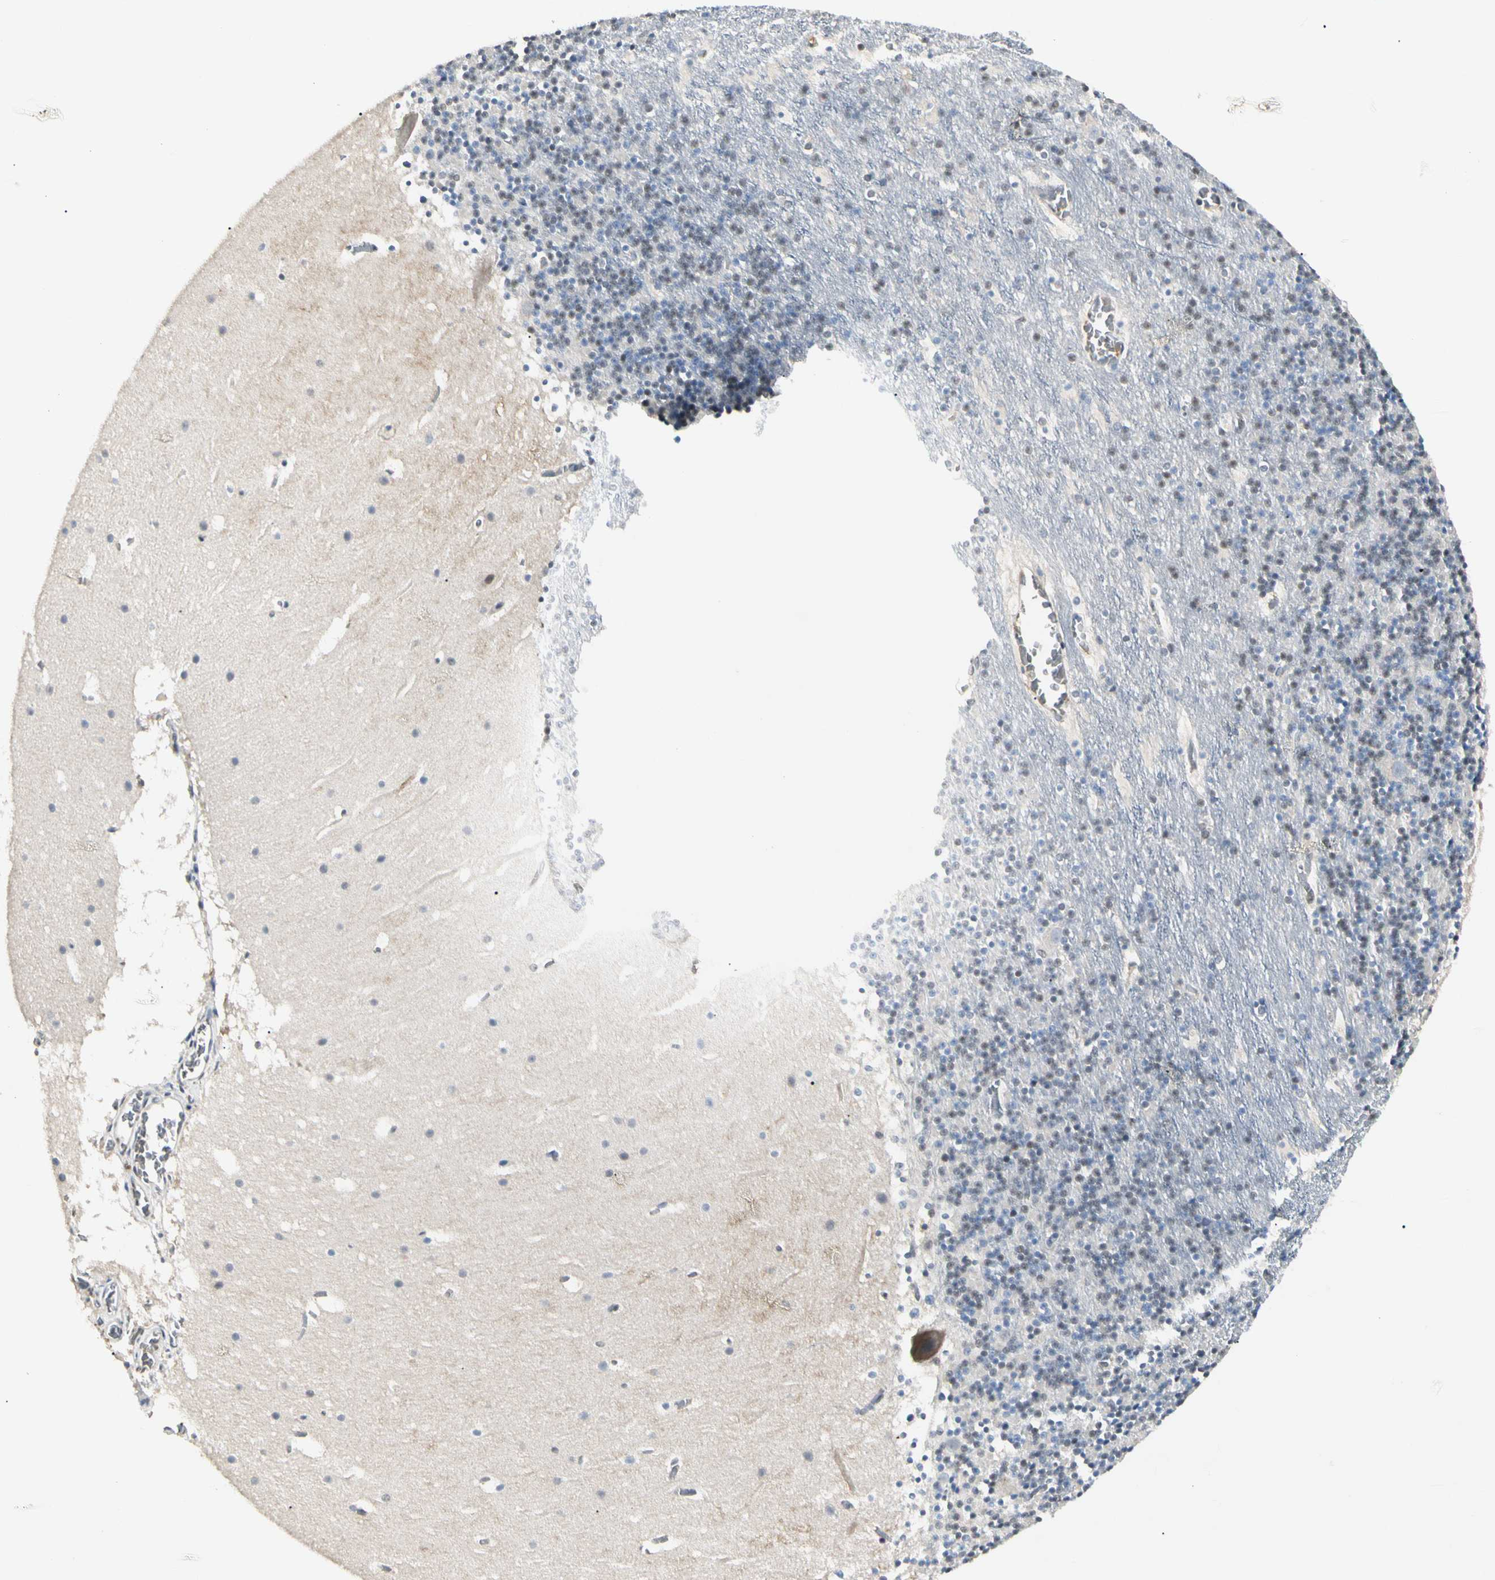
{"staining": {"intensity": "weak", "quantity": "<25%", "location": "nuclear"}, "tissue": "cerebellum", "cell_type": "Cells in granular layer", "image_type": "normal", "snomed": [{"axis": "morphology", "description": "Normal tissue, NOS"}, {"axis": "topography", "description": "Cerebellum"}], "caption": "A high-resolution histopathology image shows IHC staining of benign cerebellum, which shows no significant staining in cells in granular layer.", "gene": "GREM1", "patient": {"sex": "male", "age": 45}}